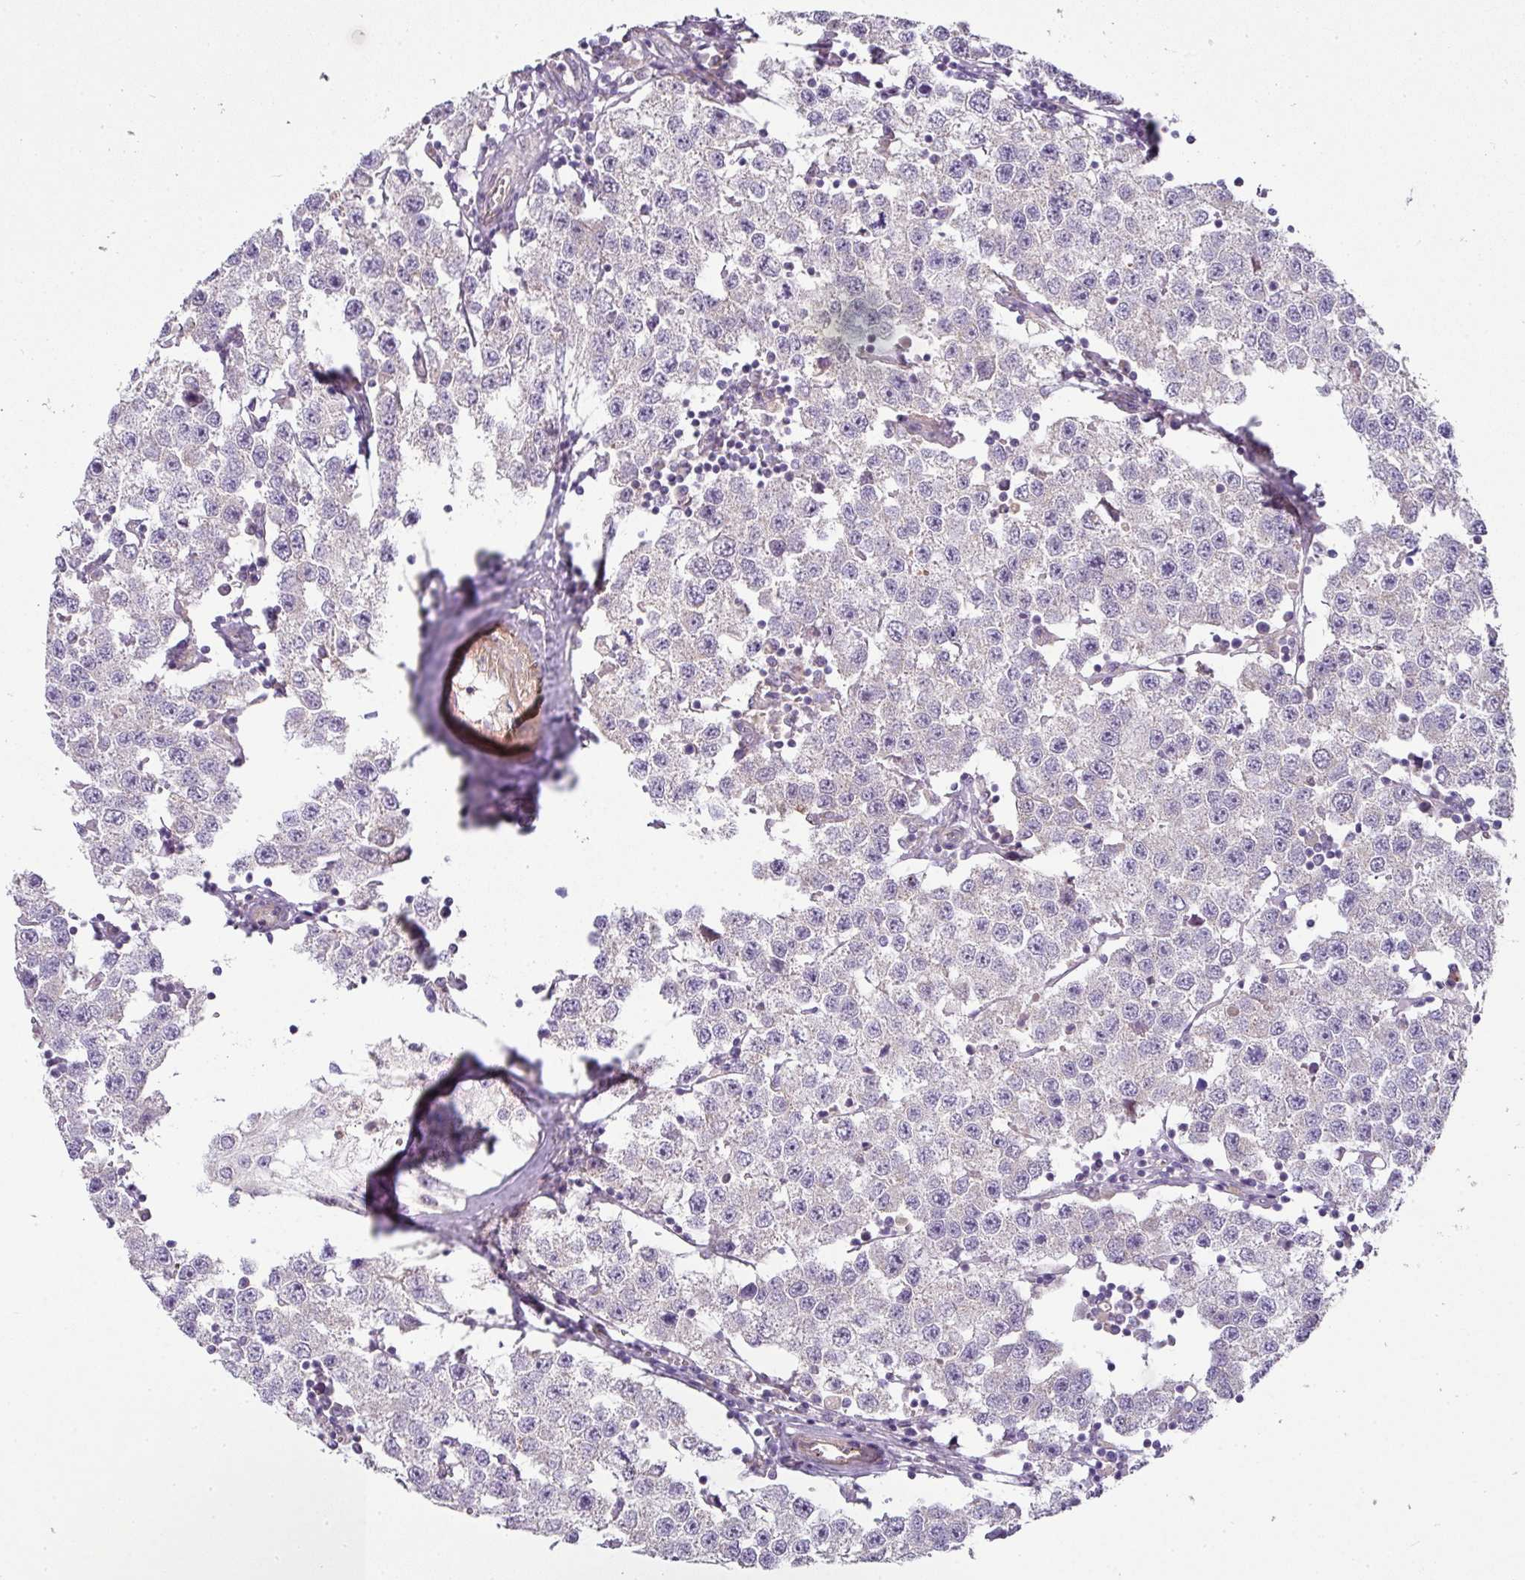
{"staining": {"intensity": "negative", "quantity": "none", "location": "none"}, "tissue": "testis cancer", "cell_type": "Tumor cells", "image_type": "cancer", "snomed": [{"axis": "morphology", "description": "Seminoma, NOS"}, {"axis": "topography", "description": "Testis"}], "caption": "The immunohistochemistry micrograph has no significant expression in tumor cells of testis cancer (seminoma) tissue.", "gene": "STK35", "patient": {"sex": "male", "age": 34}}